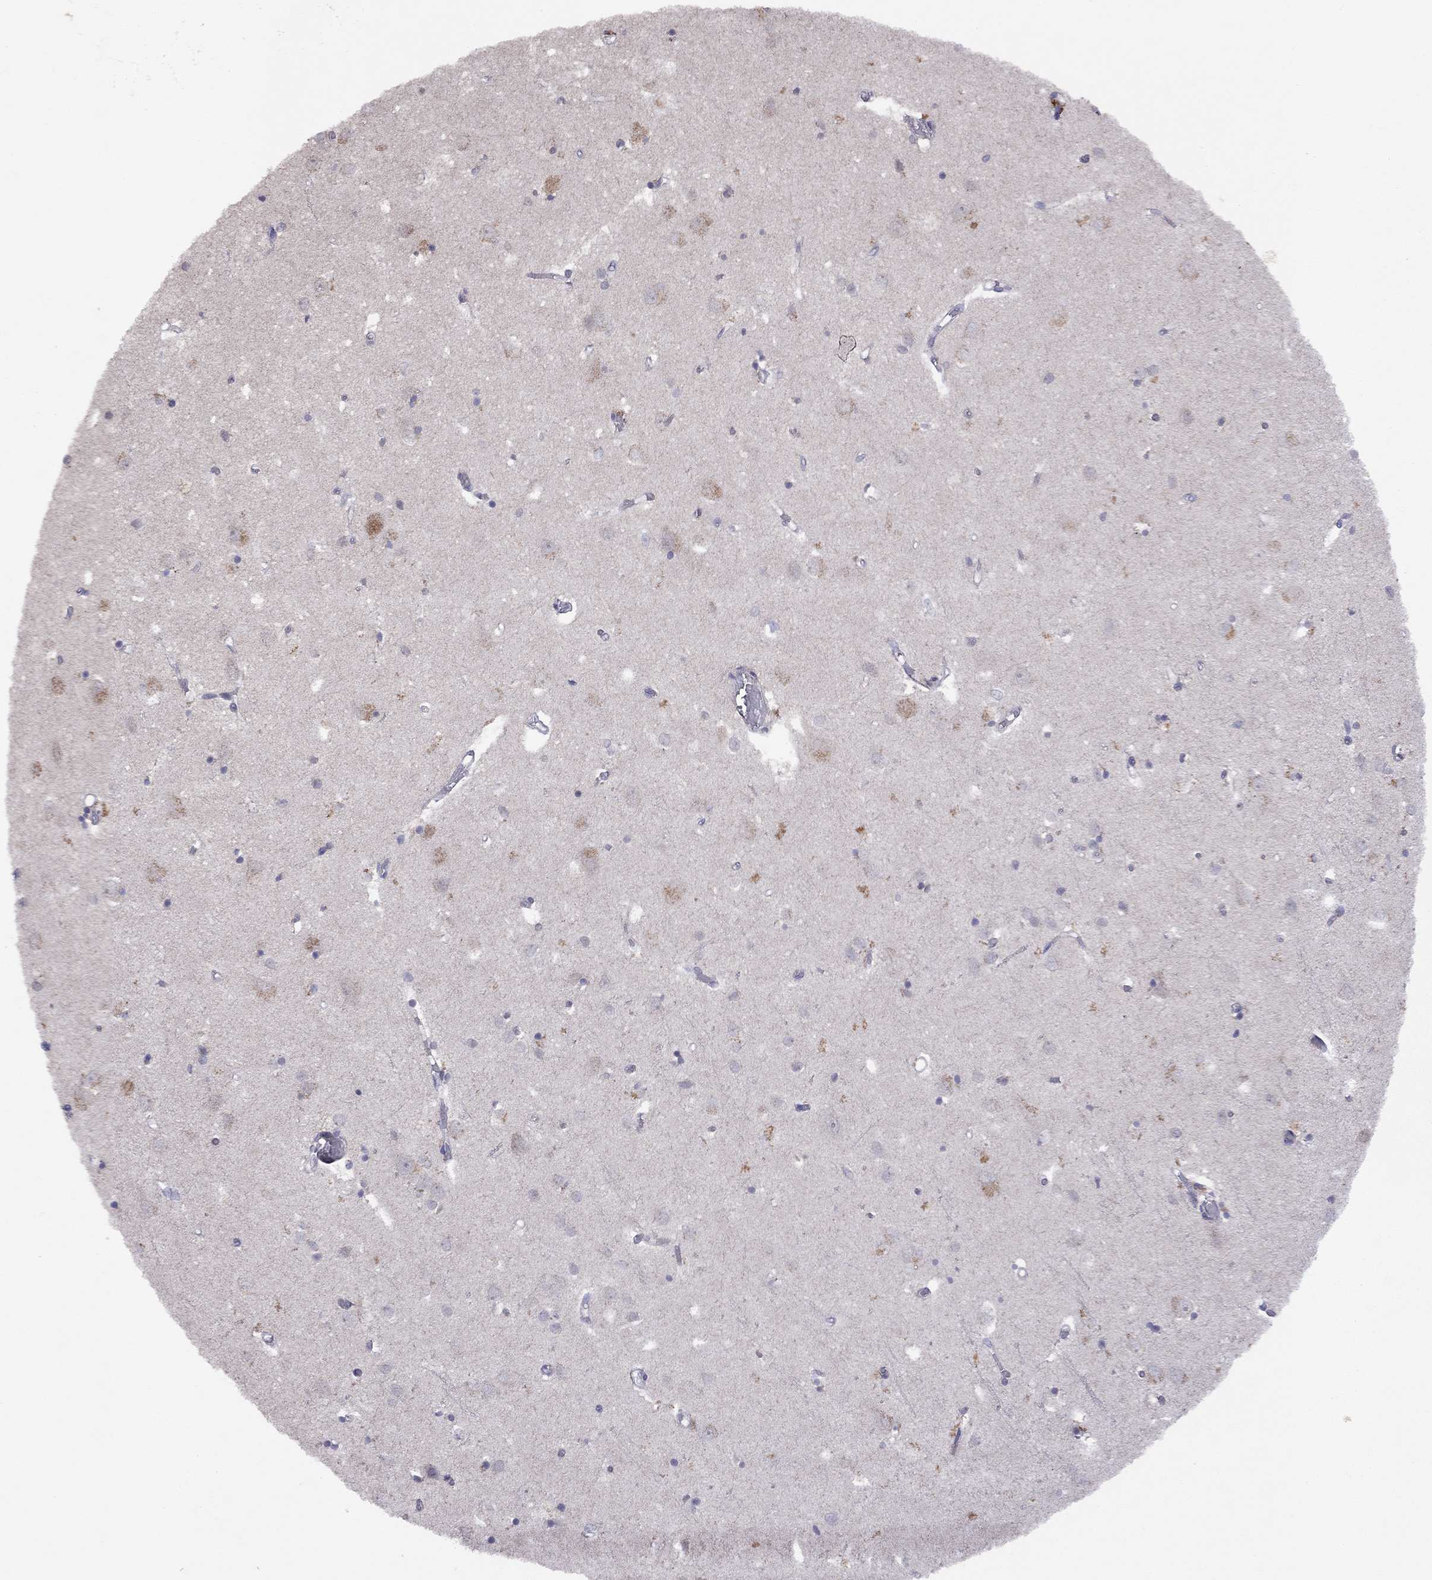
{"staining": {"intensity": "negative", "quantity": "none", "location": "none"}, "tissue": "cerebral cortex", "cell_type": "Endothelial cells", "image_type": "normal", "snomed": [{"axis": "morphology", "description": "Normal tissue, NOS"}, {"axis": "topography", "description": "Cerebral cortex"}], "caption": "This is an immunohistochemistry (IHC) photomicrograph of benign human cerebral cortex. There is no staining in endothelial cells.", "gene": "ESR2", "patient": {"sex": "male", "age": 70}}